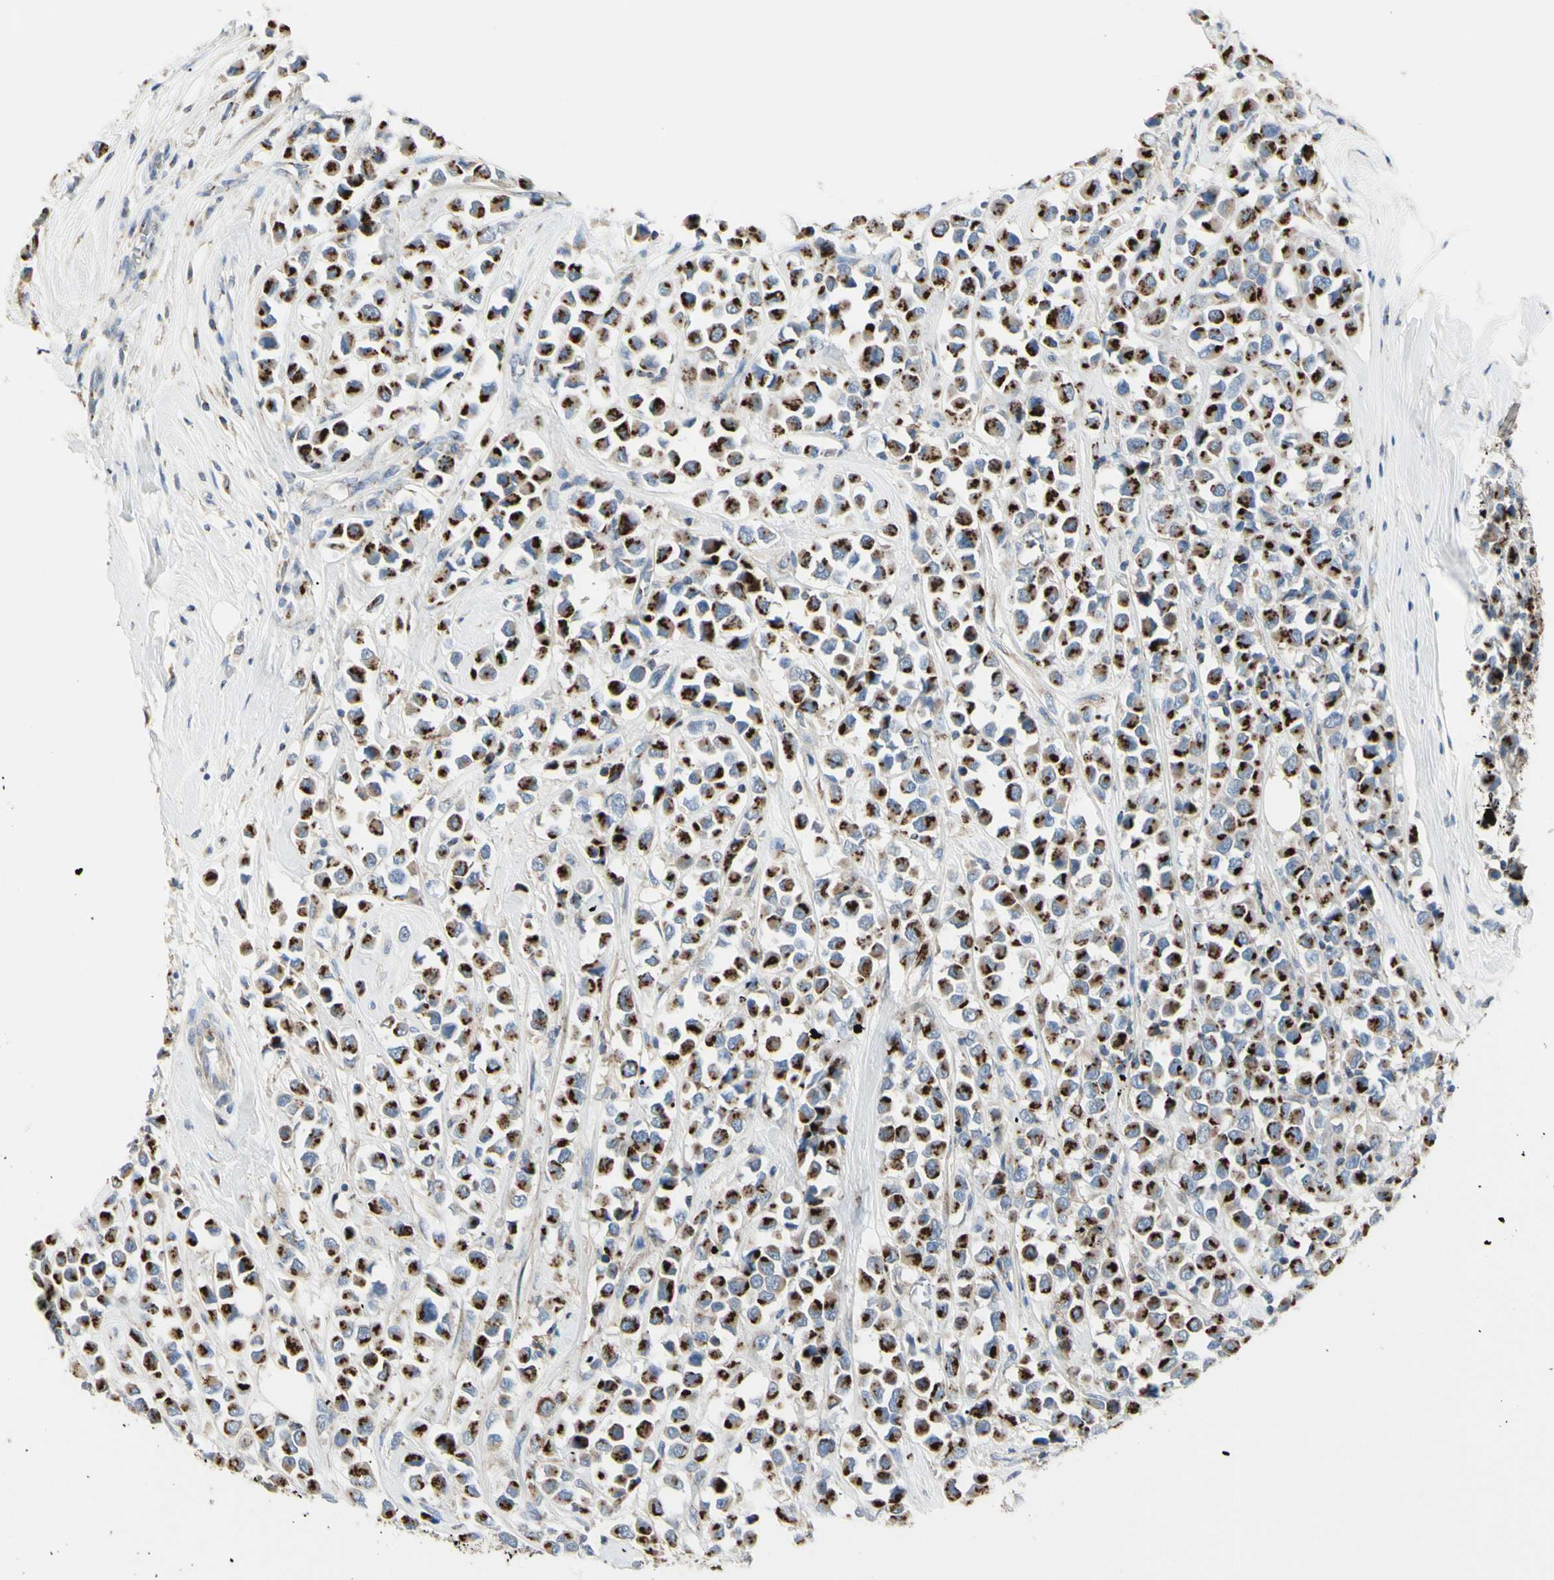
{"staining": {"intensity": "strong", "quantity": ">75%", "location": "cytoplasmic/membranous"}, "tissue": "breast cancer", "cell_type": "Tumor cells", "image_type": "cancer", "snomed": [{"axis": "morphology", "description": "Duct carcinoma"}, {"axis": "topography", "description": "Breast"}], "caption": "A high-resolution micrograph shows IHC staining of breast cancer (infiltrating ductal carcinoma), which shows strong cytoplasmic/membranous expression in approximately >75% of tumor cells.", "gene": "B4GALT3", "patient": {"sex": "female", "age": 61}}